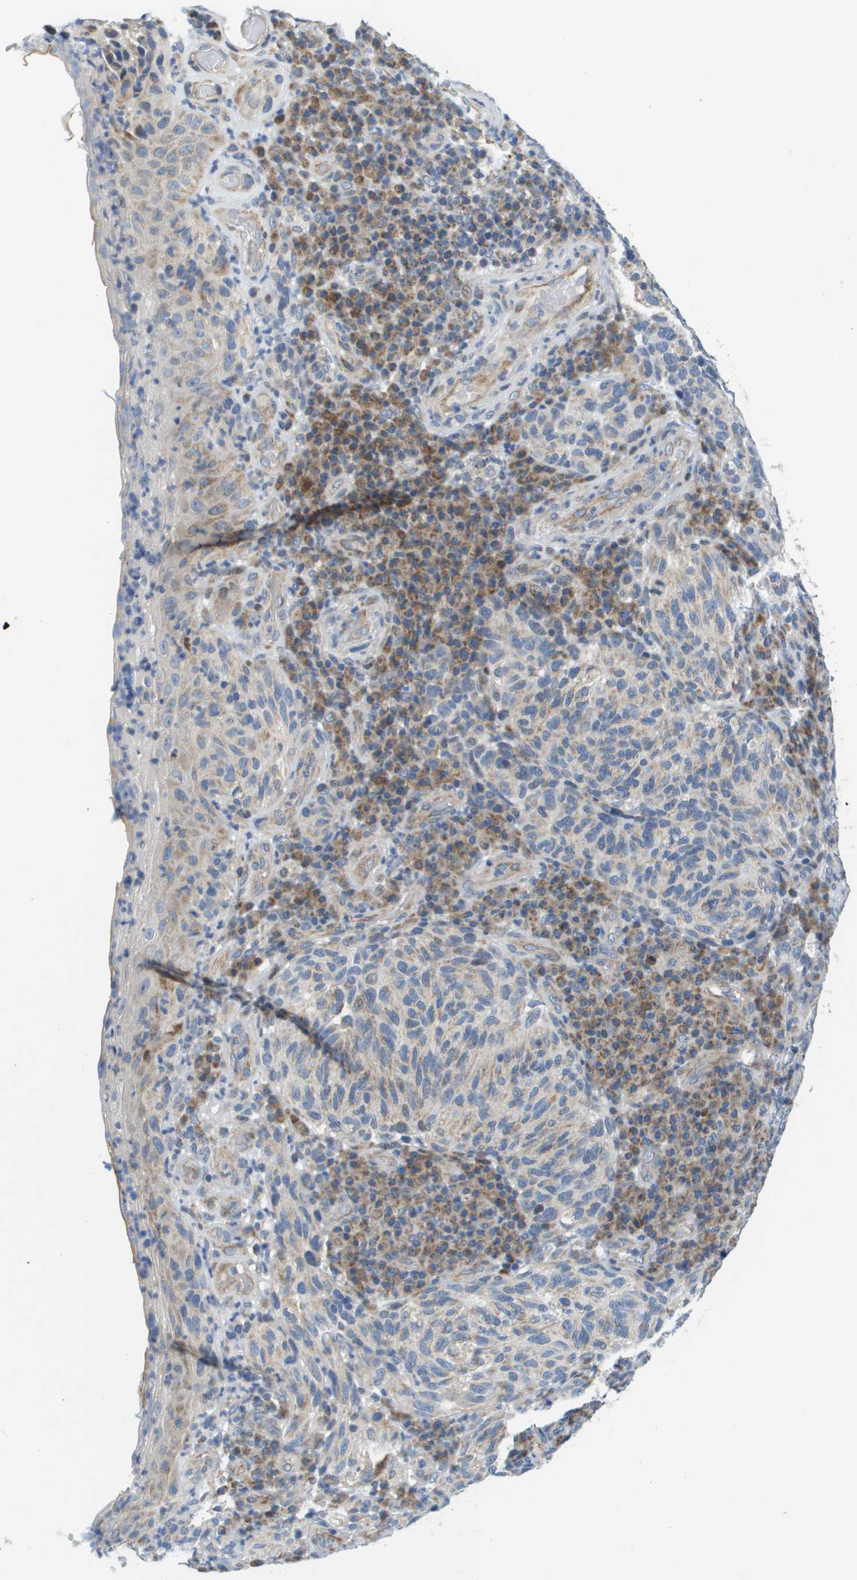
{"staining": {"intensity": "weak", "quantity": "<25%", "location": "cytoplasmic/membranous"}, "tissue": "melanoma", "cell_type": "Tumor cells", "image_type": "cancer", "snomed": [{"axis": "morphology", "description": "Malignant melanoma, NOS"}, {"axis": "topography", "description": "Skin"}], "caption": "A micrograph of malignant melanoma stained for a protein shows no brown staining in tumor cells.", "gene": "KRT23", "patient": {"sex": "female", "age": 73}}